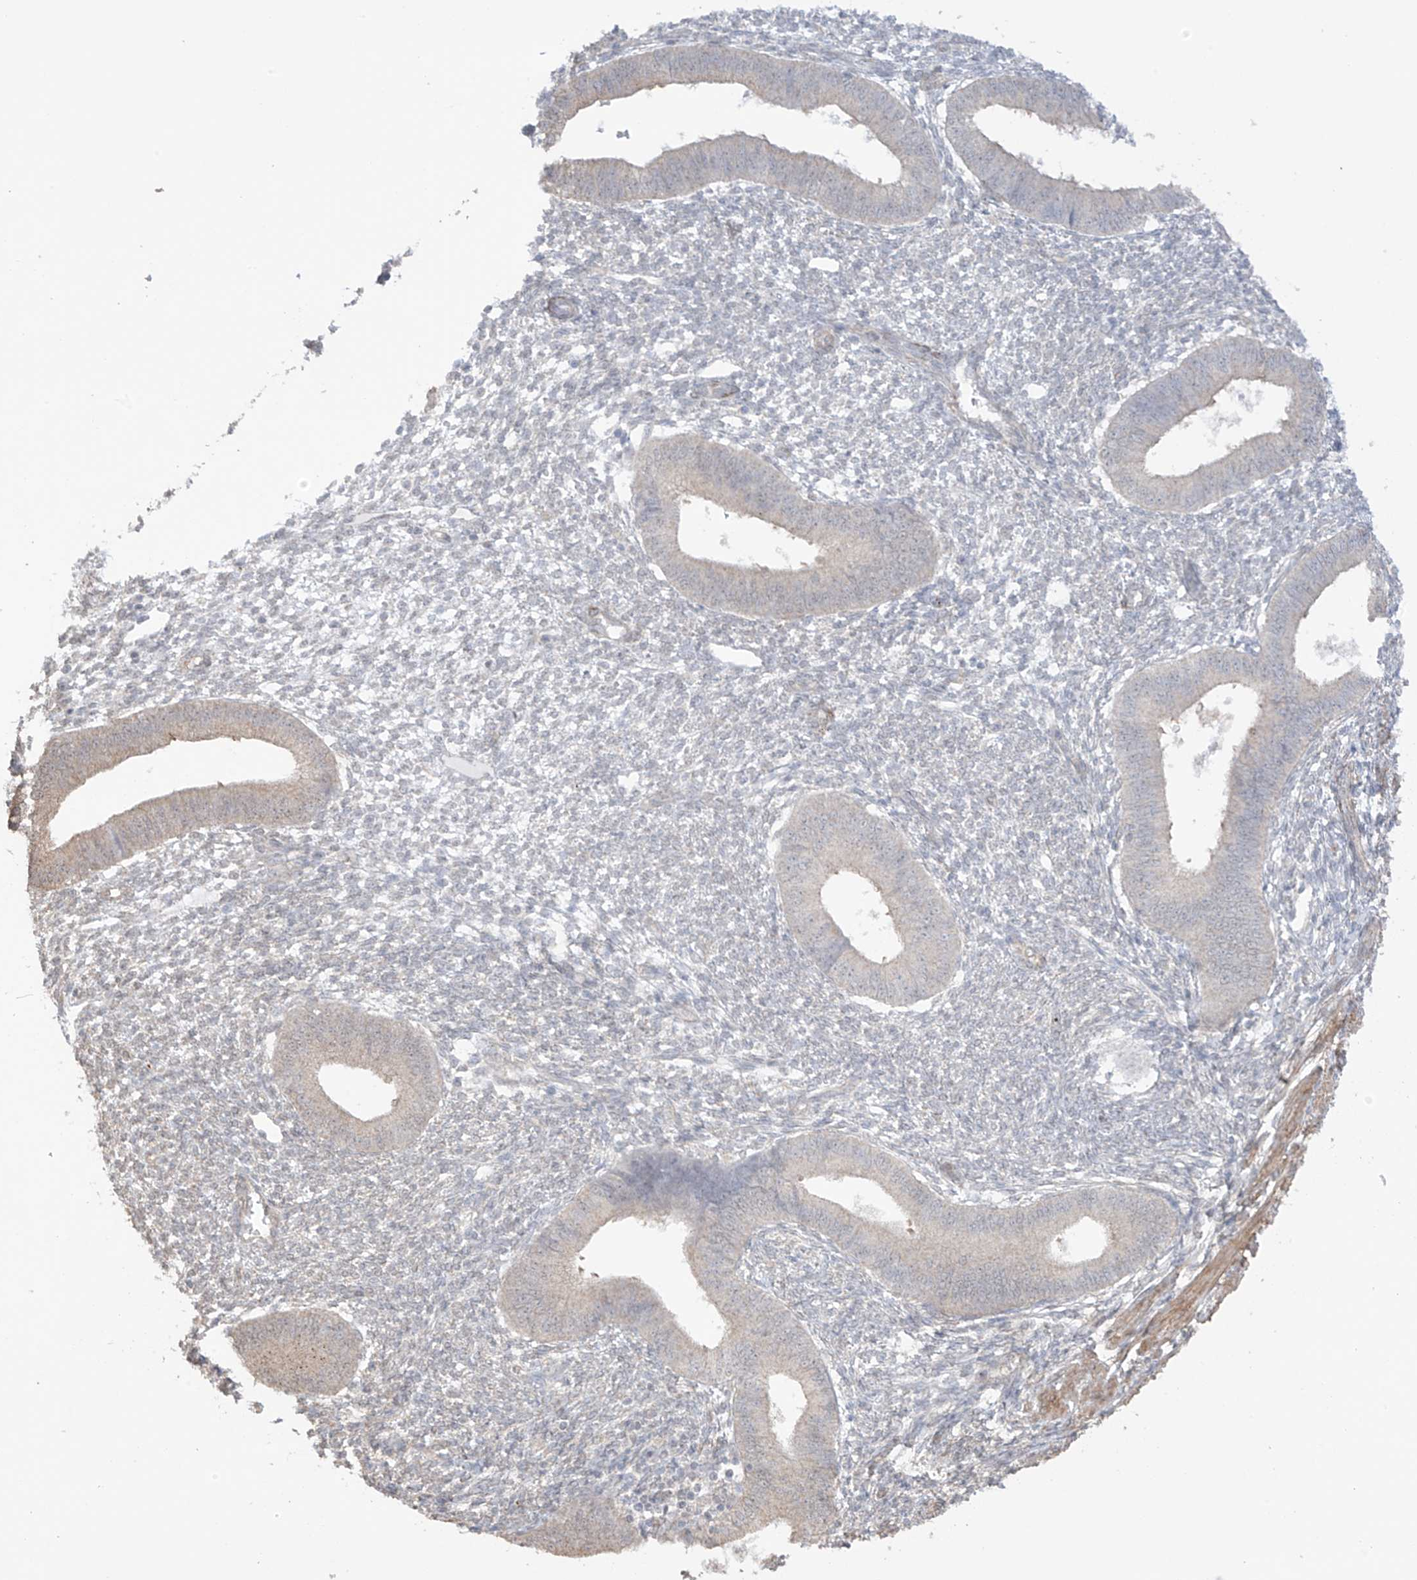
{"staining": {"intensity": "negative", "quantity": "none", "location": "none"}, "tissue": "endometrium", "cell_type": "Cells in endometrial stroma", "image_type": "normal", "snomed": [{"axis": "morphology", "description": "Normal tissue, NOS"}, {"axis": "topography", "description": "Endometrium"}], "caption": "IHC of unremarkable endometrium displays no staining in cells in endometrial stroma.", "gene": "TTLL5", "patient": {"sex": "female", "age": 46}}